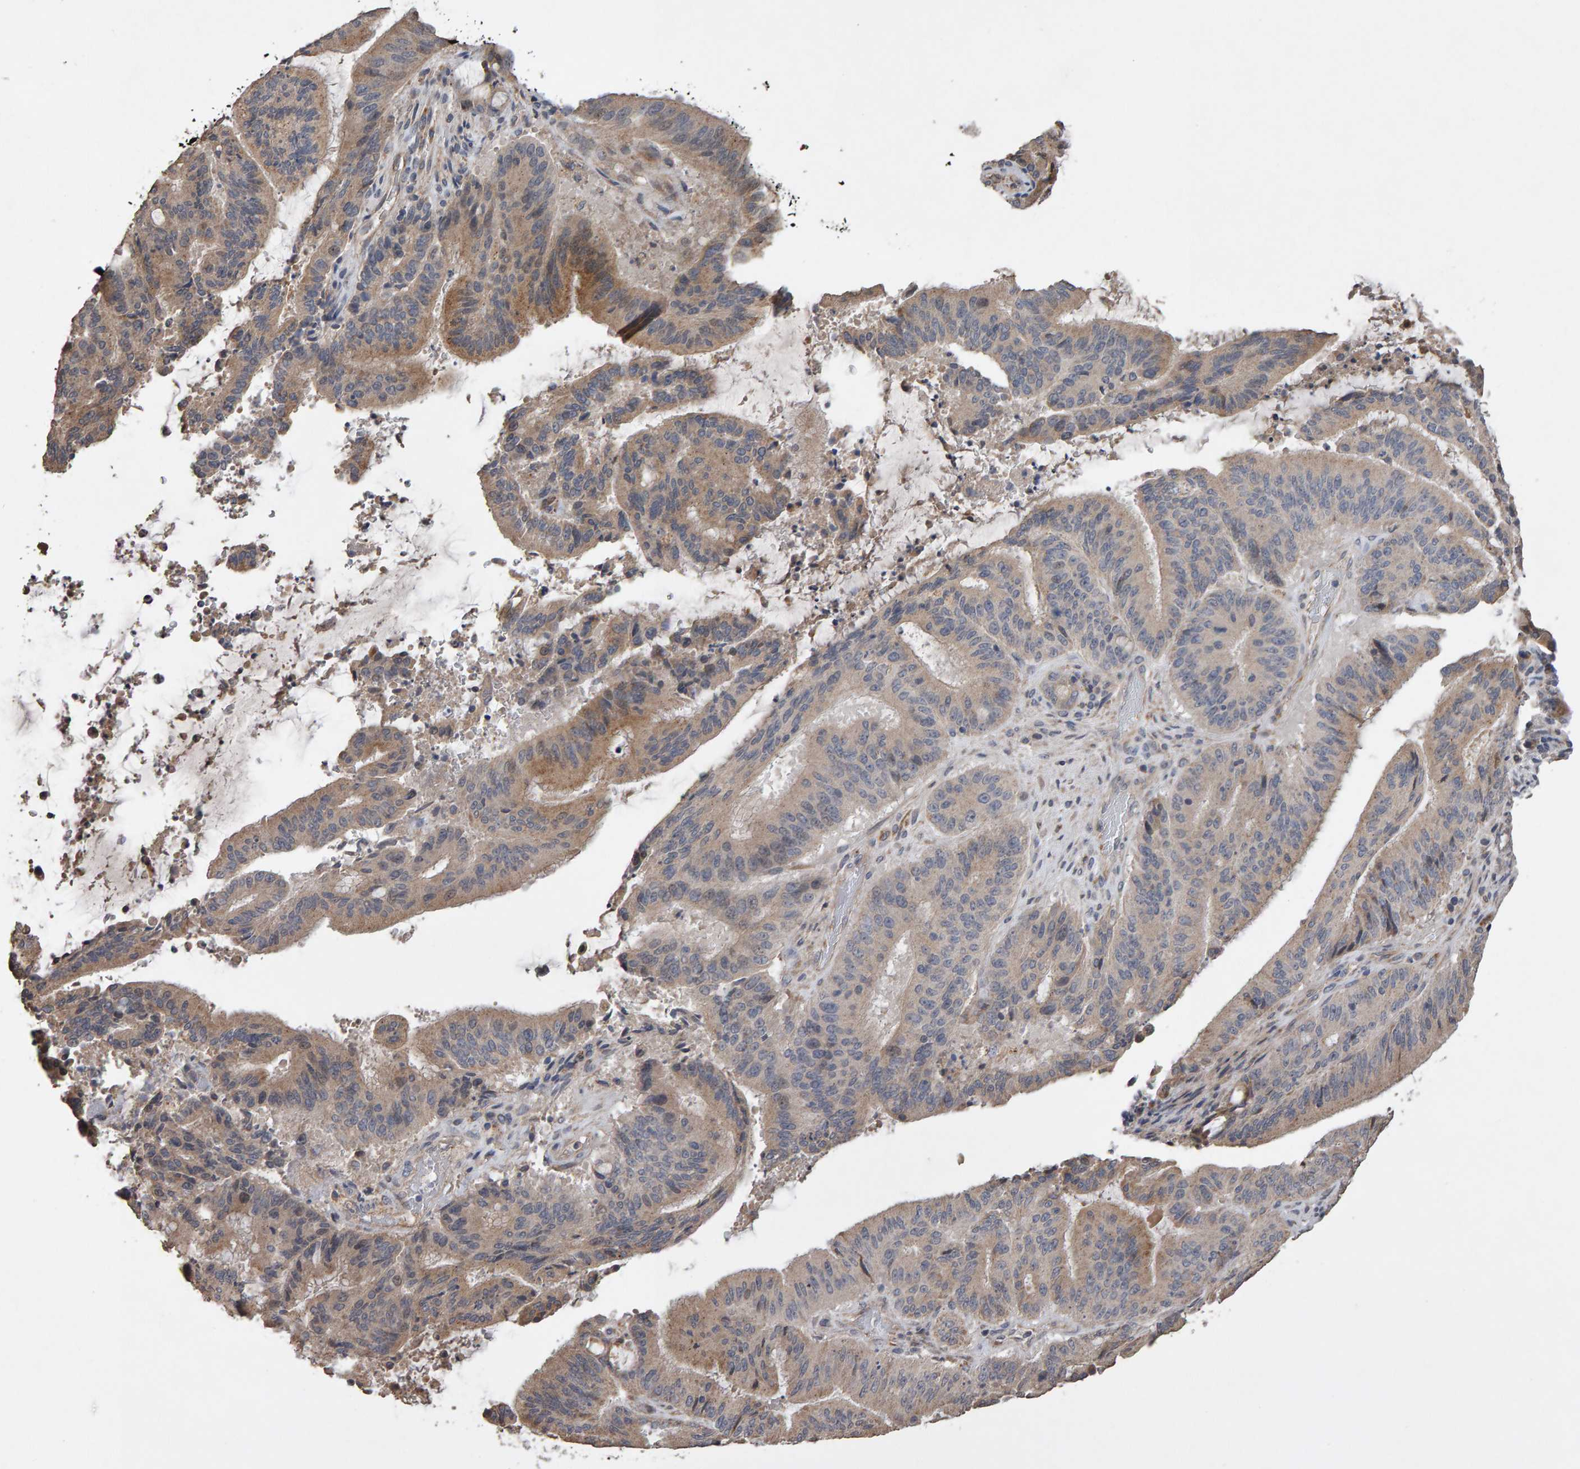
{"staining": {"intensity": "moderate", "quantity": "<25%", "location": "cytoplasmic/membranous"}, "tissue": "liver cancer", "cell_type": "Tumor cells", "image_type": "cancer", "snomed": [{"axis": "morphology", "description": "Normal tissue, NOS"}, {"axis": "morphology", "description": "Cholangiocarcinoma"}, {"axis": "topography", "description": "Liver"}, {"axis": "topography", "description": "Peripheral nerve tissue"}], "caption": "Immunohistochemical staining of cholangiocarcinoma (liver) shows moderate cytoplasmic/membranous protein staining in about <25% of tumor cells.", "gene": "COASY", "patient": {"sex": "female", "age": 73}}